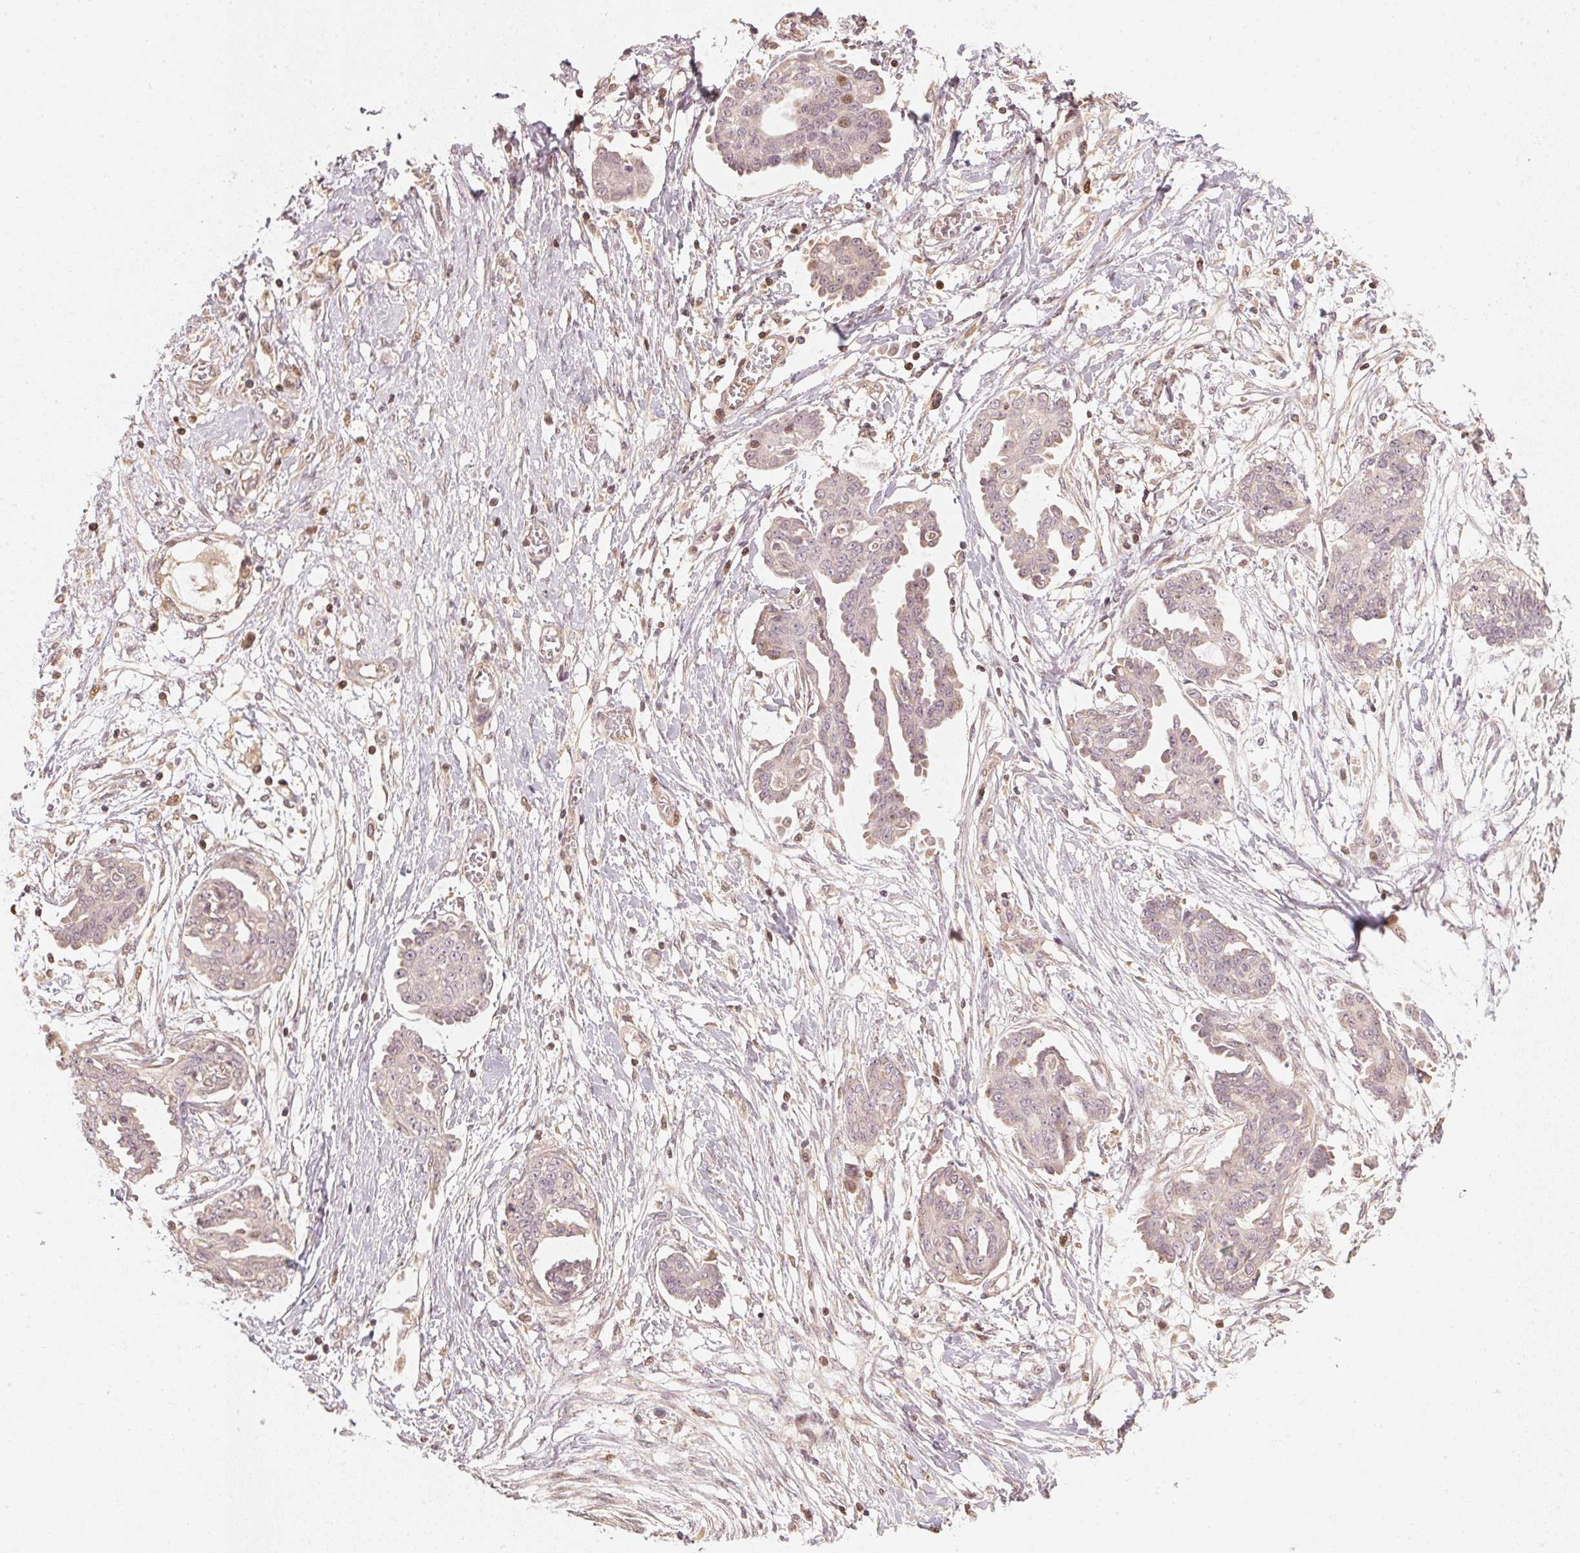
{"staining": {"intensity": "weak", "quantity": "<25%", "location": "nuclear"}, "tissue": "ovarian cancer", "cell_type": "Tumor cells", "image_type": "cancer", "snomed": [{"axis": "morphology", "description": "Cystadenocarcinoma, serous, NOS"}, {"axis": "topography", "description": "Ovary"}], "caption": "Tumor cells are negative for brown protein staining in ovarian serous cystadenocarcinoma.", "gene": "UBE2L3", "patient": {"sex": "female", "age": 71}}